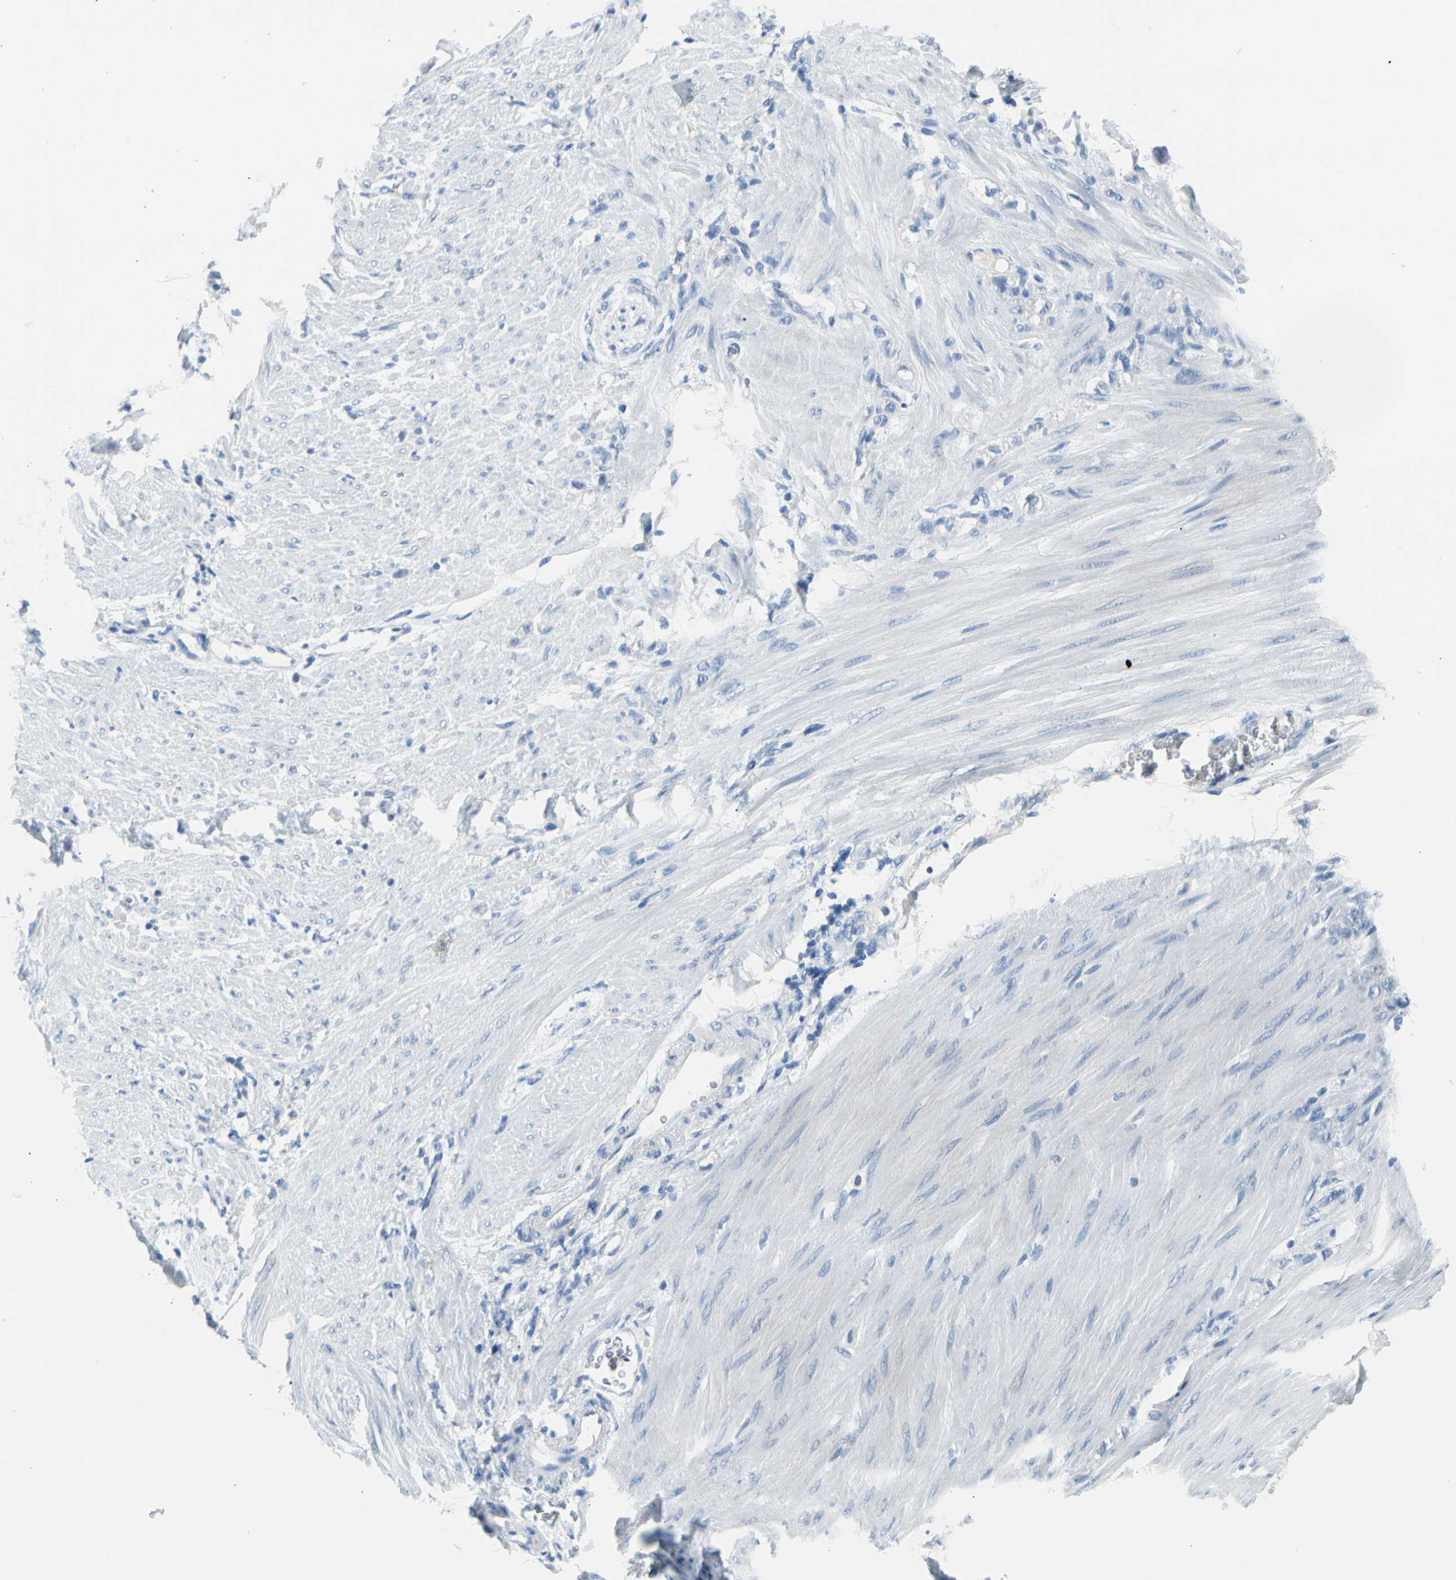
{"staining": {"intensity": "negative", "quantity": "none", "location": "none"}, "tissue": "stomach cancer", "cell_type": "Tumor cells", "image_type": "cancer", "snomed": [{"axis": "morphology", "description": "Adenocarcinoma, NOS"}, {"axis": "topography", "description": "Stomach"}], "caption": "Stomach cancer (adenocarcinoma) was stained to show a protein in brown. There is no significant staining in tumor cells.", "gene": "TPO", "patient": {"sex": "male", "age": 82}}